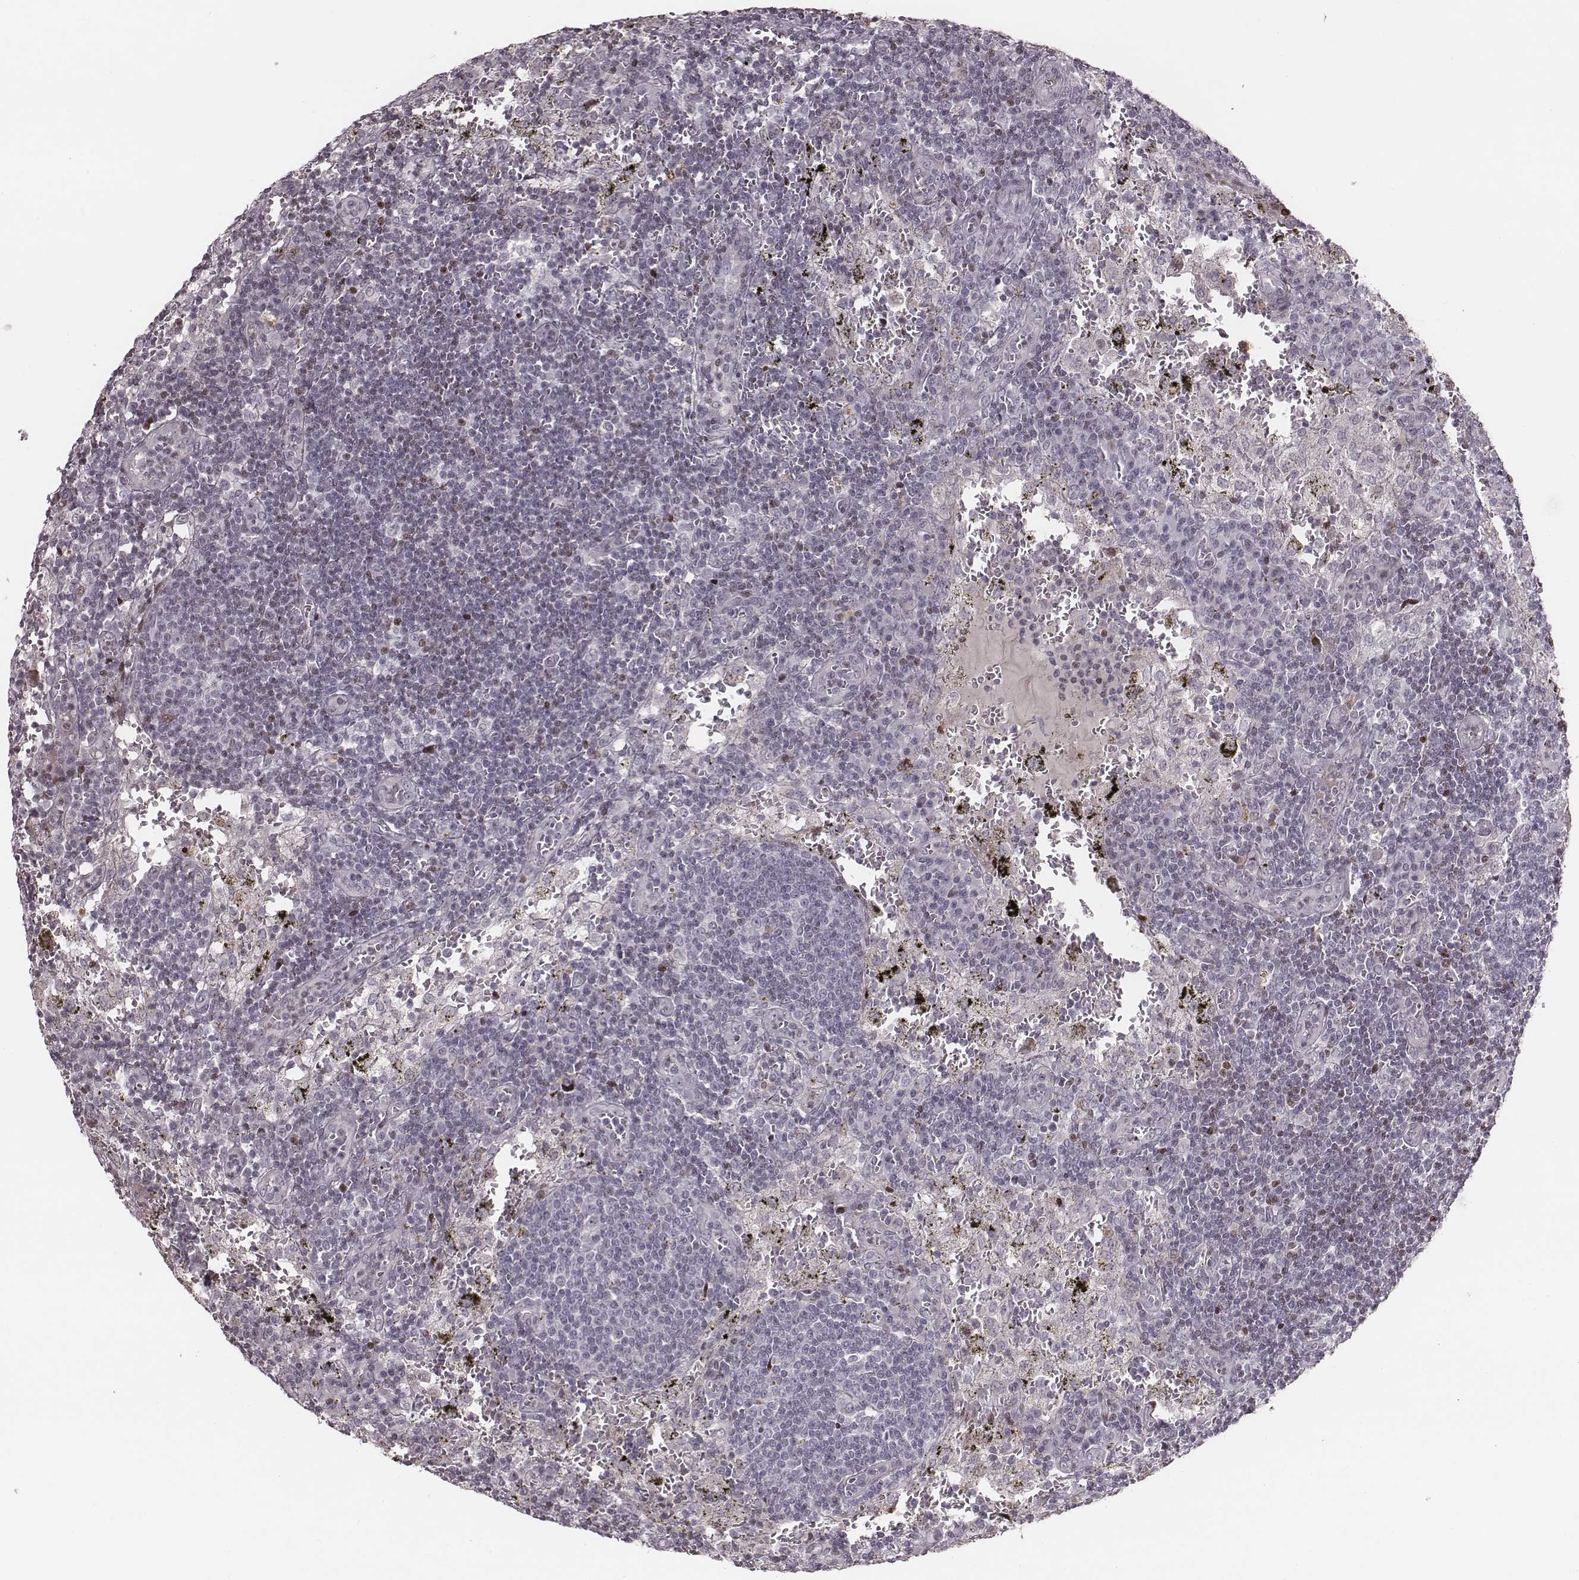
{"staining": {"intensity": "negative", "quantity": "none", "location": "none"}, "tissue": "lymph node", "cell_type": "Germinal center cells", "image_type": "normal", "snomed": [{"axis": "morphology", "description": "Normal tissue, NOS"}, {"axis": "topography", "description": "Lymph node"}], "caption": "A high-resolution image shows immunohistochemistry staining of unremarkable lymph node, which shows no significant staining in germinal center cells. The staining was performed using DAB to visualize the protein expression in brown, while the nuclei were stained in blue with hematoxylin (Magnification: 20x).", "gene": "NDC1", "patient": {"sex": "male", "age": 62}}